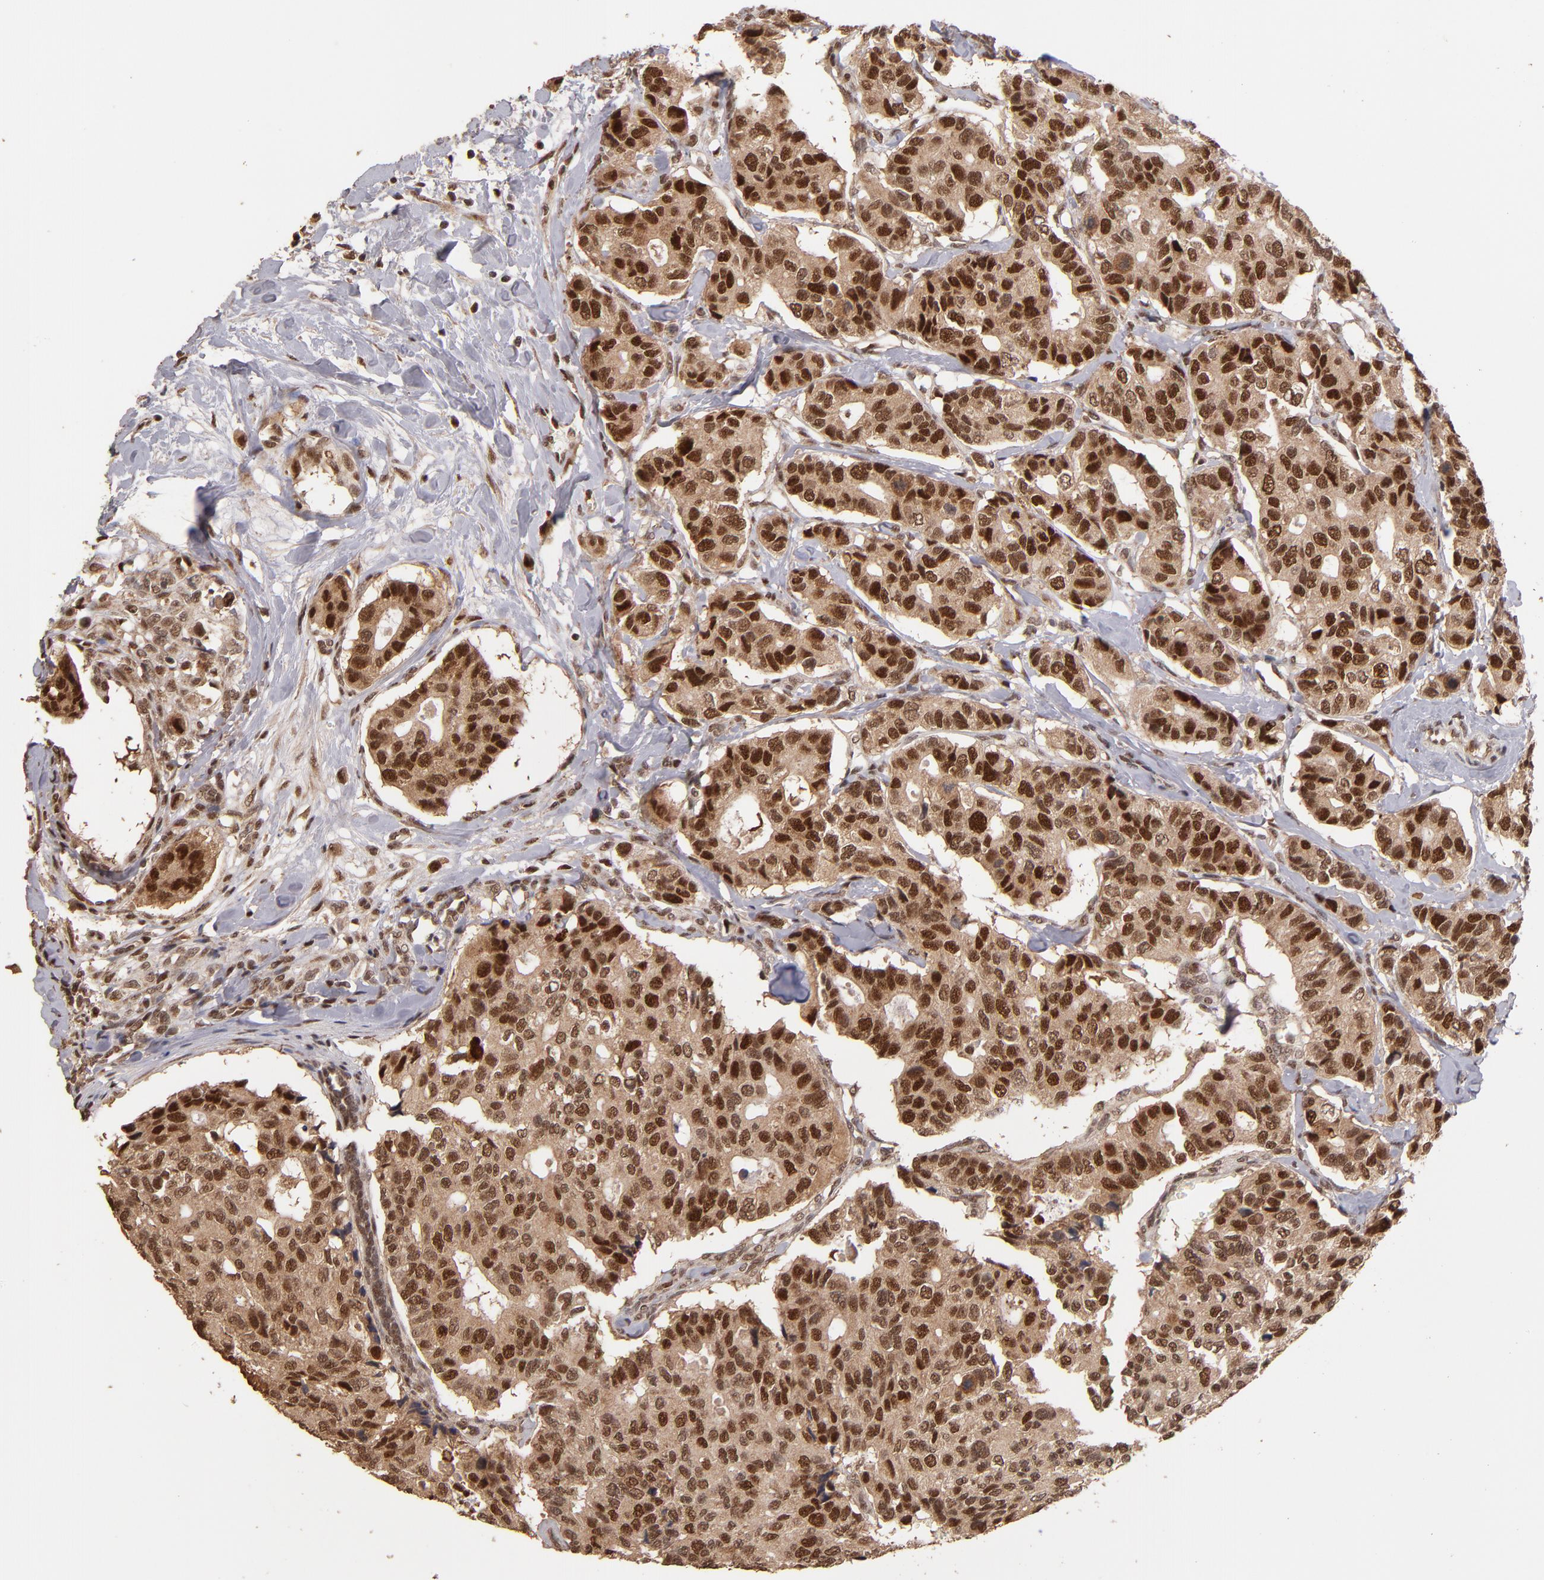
{"staining": {"intensity": "moderate", "quantity": ">75%", "location": "cytoplasmic/membranous,nuclear"}, "tissue": "breast cancer", "cell_type": "Tumor cells", "image_type": "cancer", "snomed": [{"axis": "morphology", "description": "Duct carcinoma"}, {"axis": "topography", "description": "Breast"}], "caption": "Immunohistochemistry (DAB (3,3'-diaminobenzidine)) staining of breast cancer displays moderate cytoplasmic/membranous and nuclear protein staining in about >75% of tumor cells. The staining was performed using DAB, with brown indicating positive protein expression. Nuclei are stained blue with hematoxylin.", "gene": "EAPP", "patient": {"sex": "female", "age": 69}}